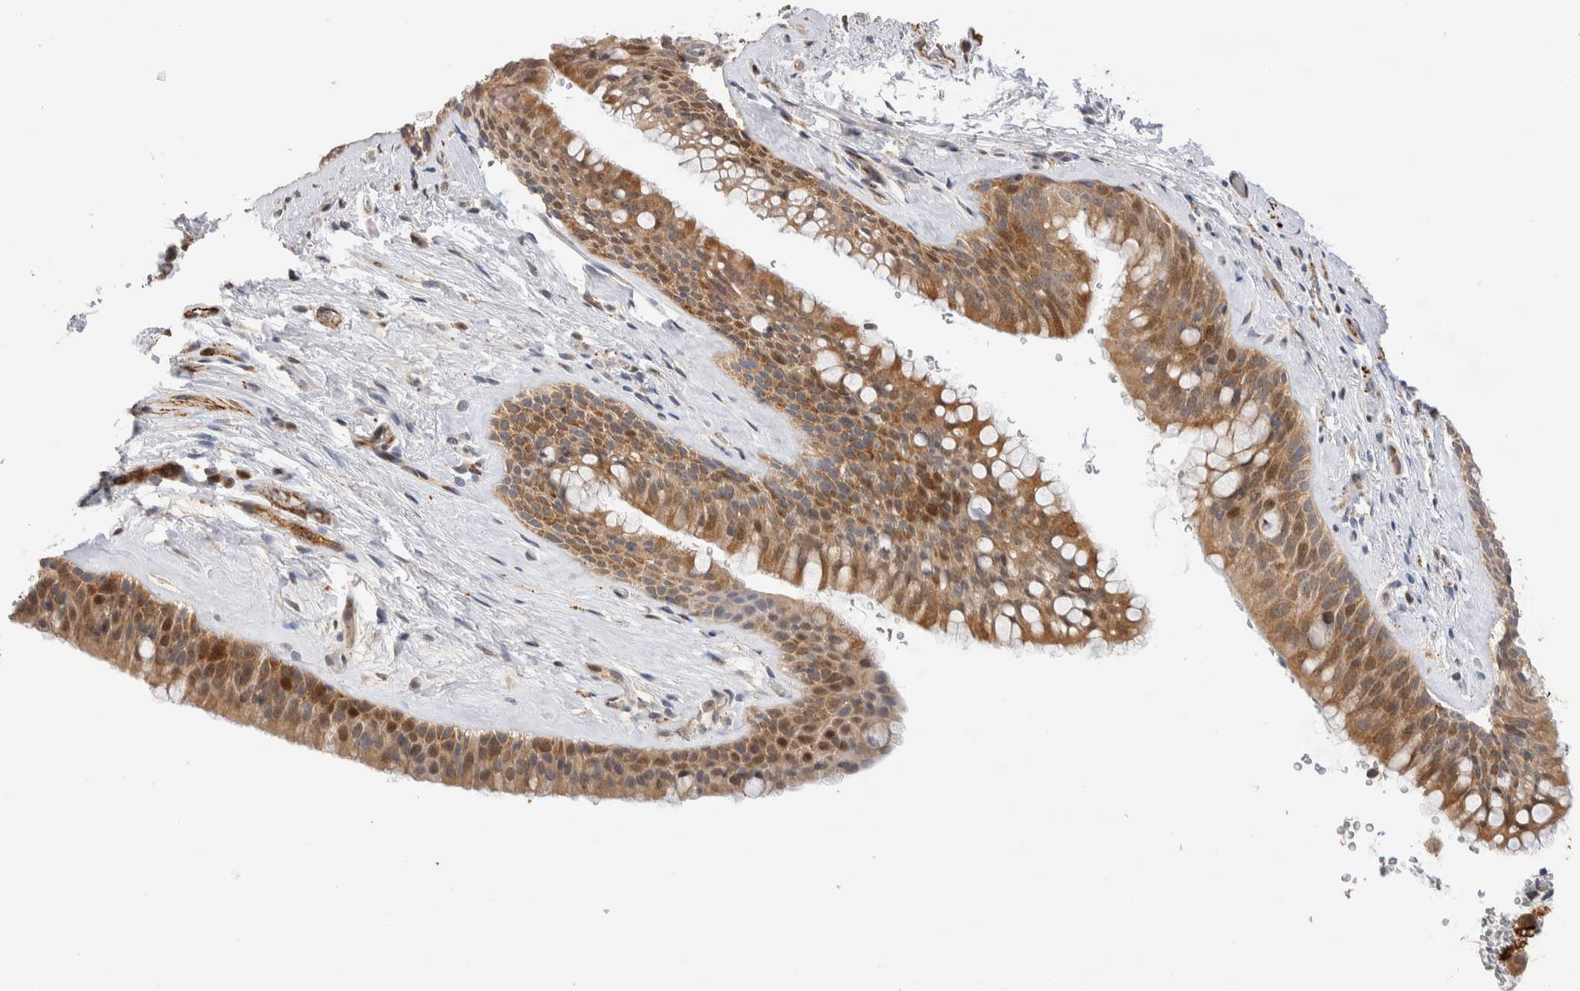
{"staining": {"intensity": "moderate", "quantity": ">75%", "location": "cytoplasmic/membranous"}, "tissue": "bronchus", "cell_type": "Respiratory epithelial cells", "image_type": "normal", "snomed": [{"axis": "morphology", "description": "Normal tissue, NOS"}, {"axis": "topography", "description": "Cartilage tissue"}, {"axis": "topography", "description": "Bronchus"}], "caption": "Immunohistochemical staining of benign human bronchus demonstrates medium levels of moderate cytoplasmic/membranous expression in about >75% of respiratory epithelial cells.", "gene": "NSMAF", "patient": {"sex": "female", "age": 53}}